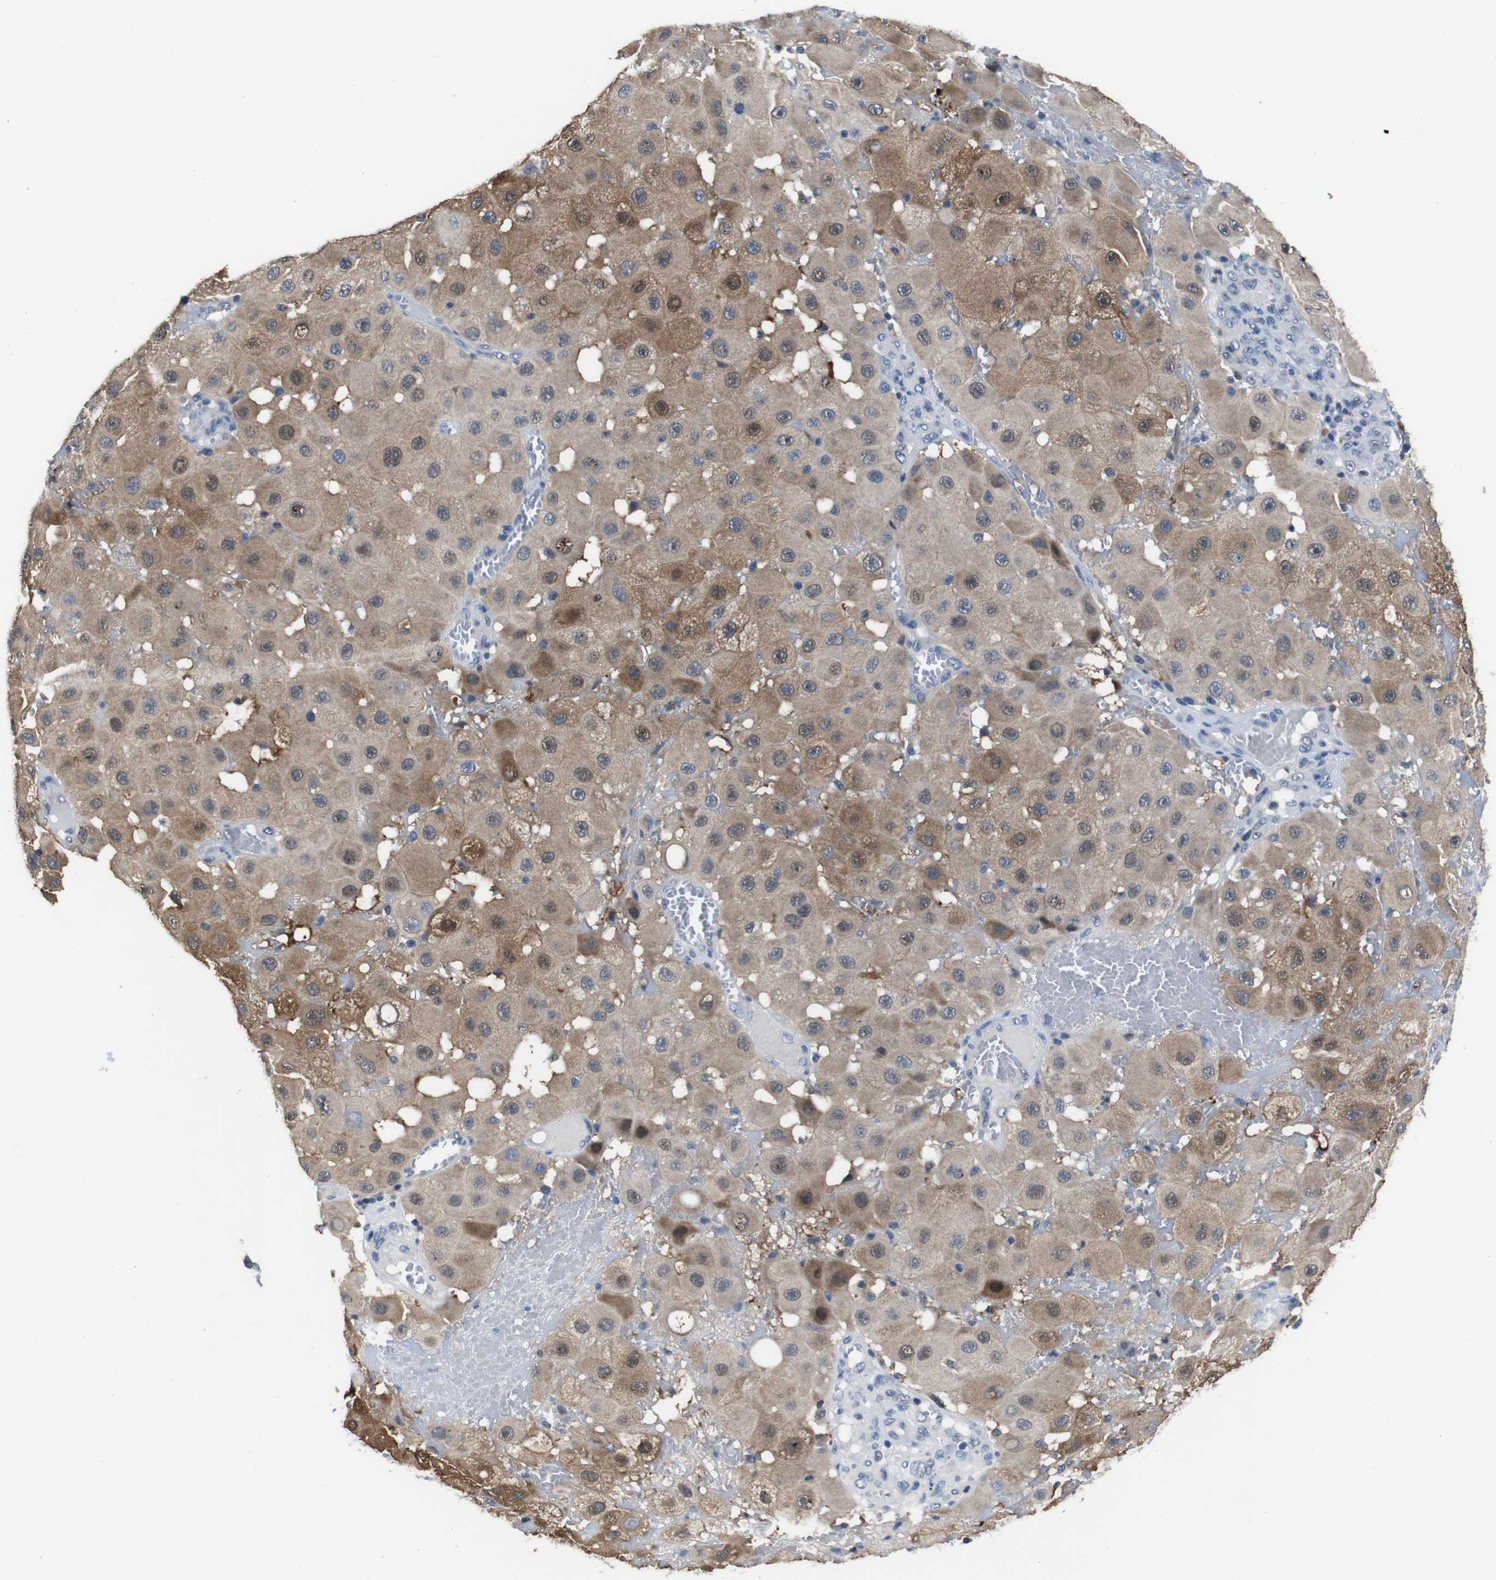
{"staining": {"intensity": "moderate", "quantity": ">75%", "location": "cytoplasmic/membranous"}, "tissue": "melanoma", "cell_type": "Tumor cells", "image_type": "cancer", "snomed": [{"axis": "morphology", "description": "Malignant melanoma, NOS"}, {"axis": "topography", "description": "Skin"}], "caption": "Moderate cytoplasmic/membranous positivity for a protein is identified in about >75% of tumor cells of melanoma using IHC.", "gene": "SEMA4B", "patient": {"sex": "female", "age": 81}}